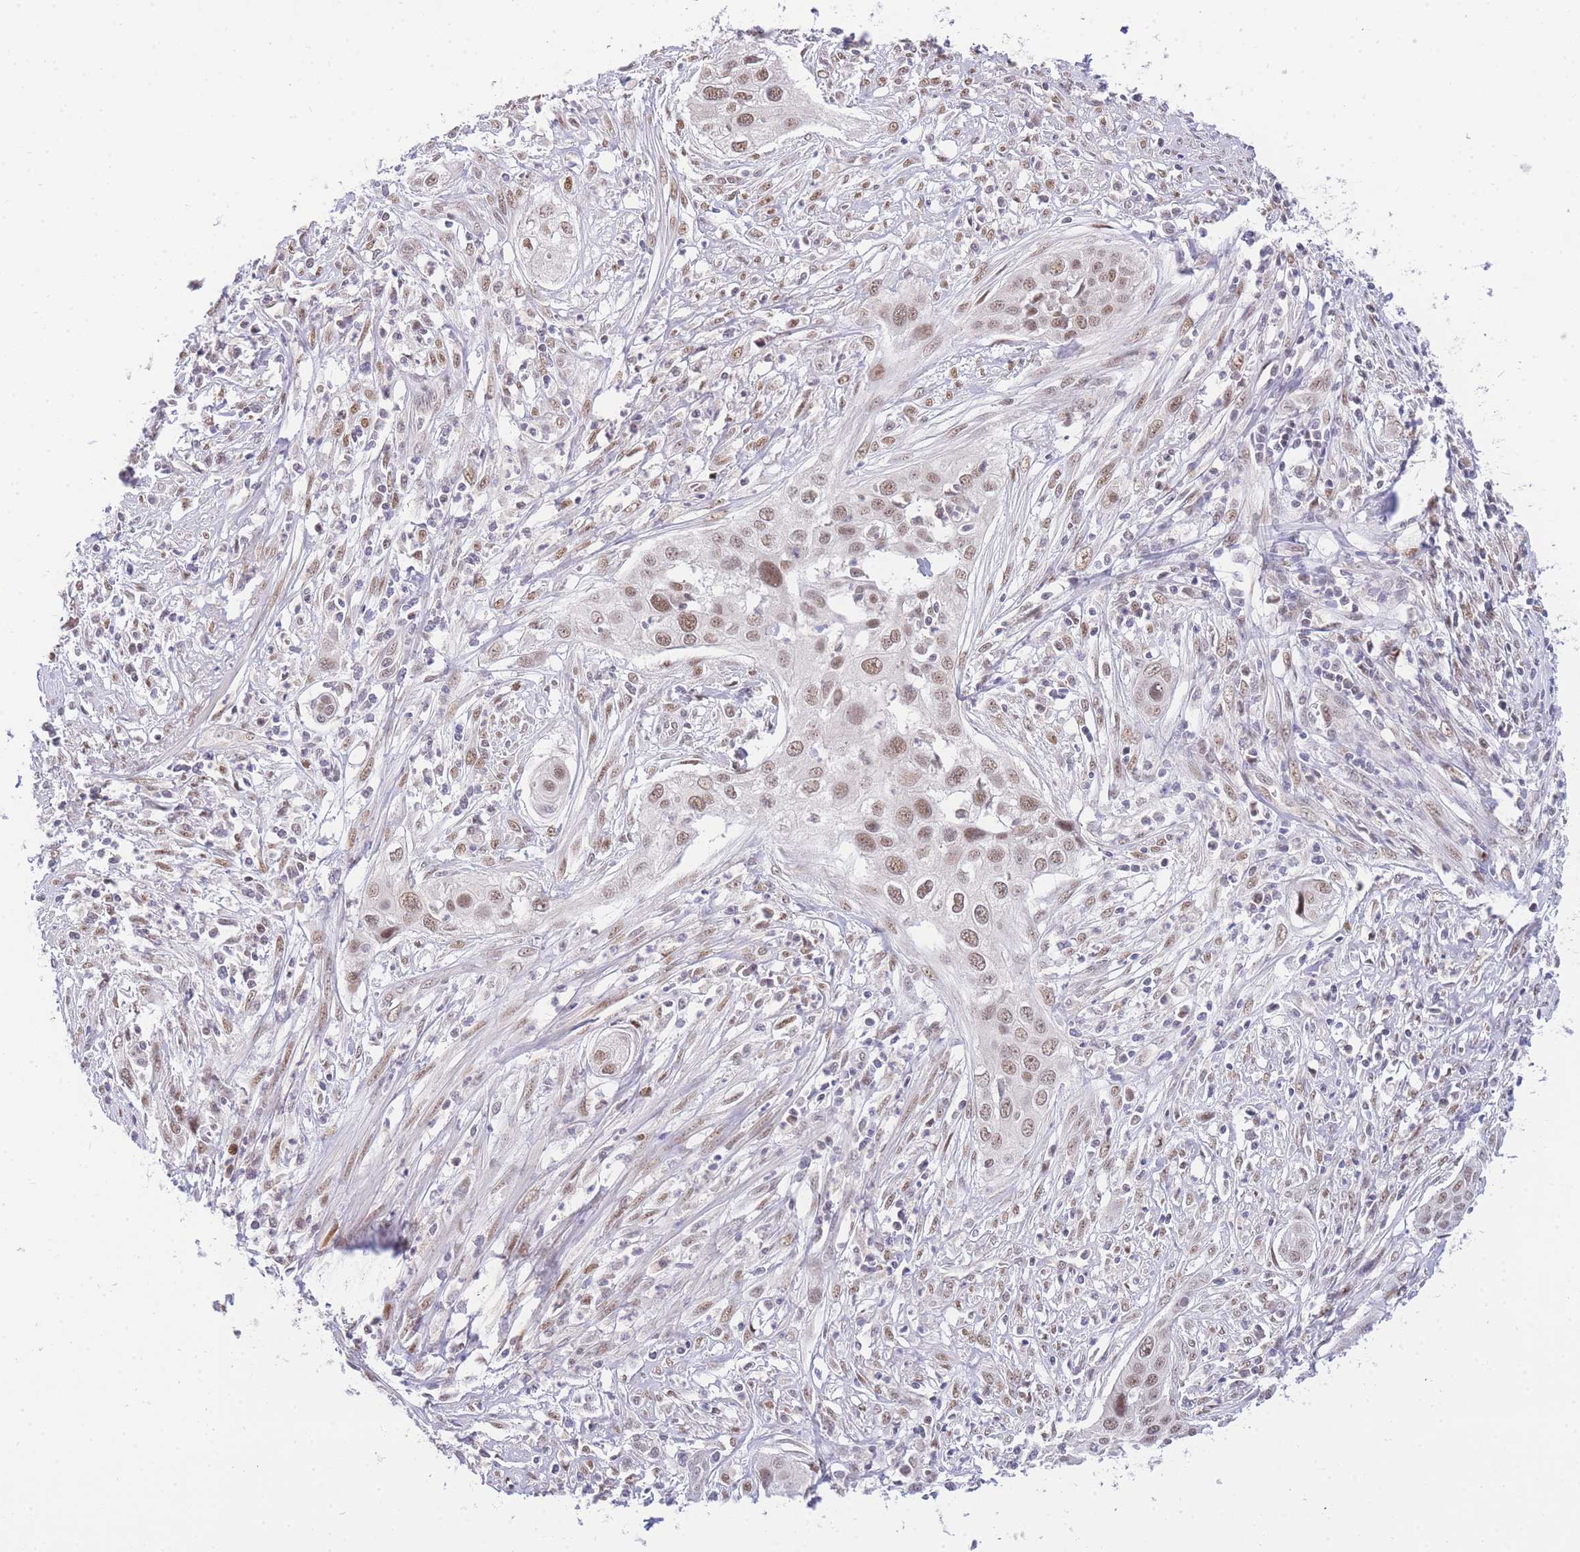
{"staining": {"intensity": "weak", "quantity": ">75%", "location": "nuclear"}, "tissue": "cervical cancer", "cell_type": "Tumor cells", "image_type": "cancer", "snomed": [{"axis": "morphology", "description": "Squamous cell carcinoma, NOS"}, {"axis": "topography", "description": "Cervix"}], "caption": "Tumor cells exhibit low levels of weak nuclear staining in approximately >75% of cells in human squamous cell carcinoma (cervical). The staining is performed using DAB (3,3'-diaminobenzidine) brown chromogen to label protein expression. The nuclei are counter-stained blue using hematoxylin.", "gene": "PUS10", "patient": {"sex": "female", "age": 34}}